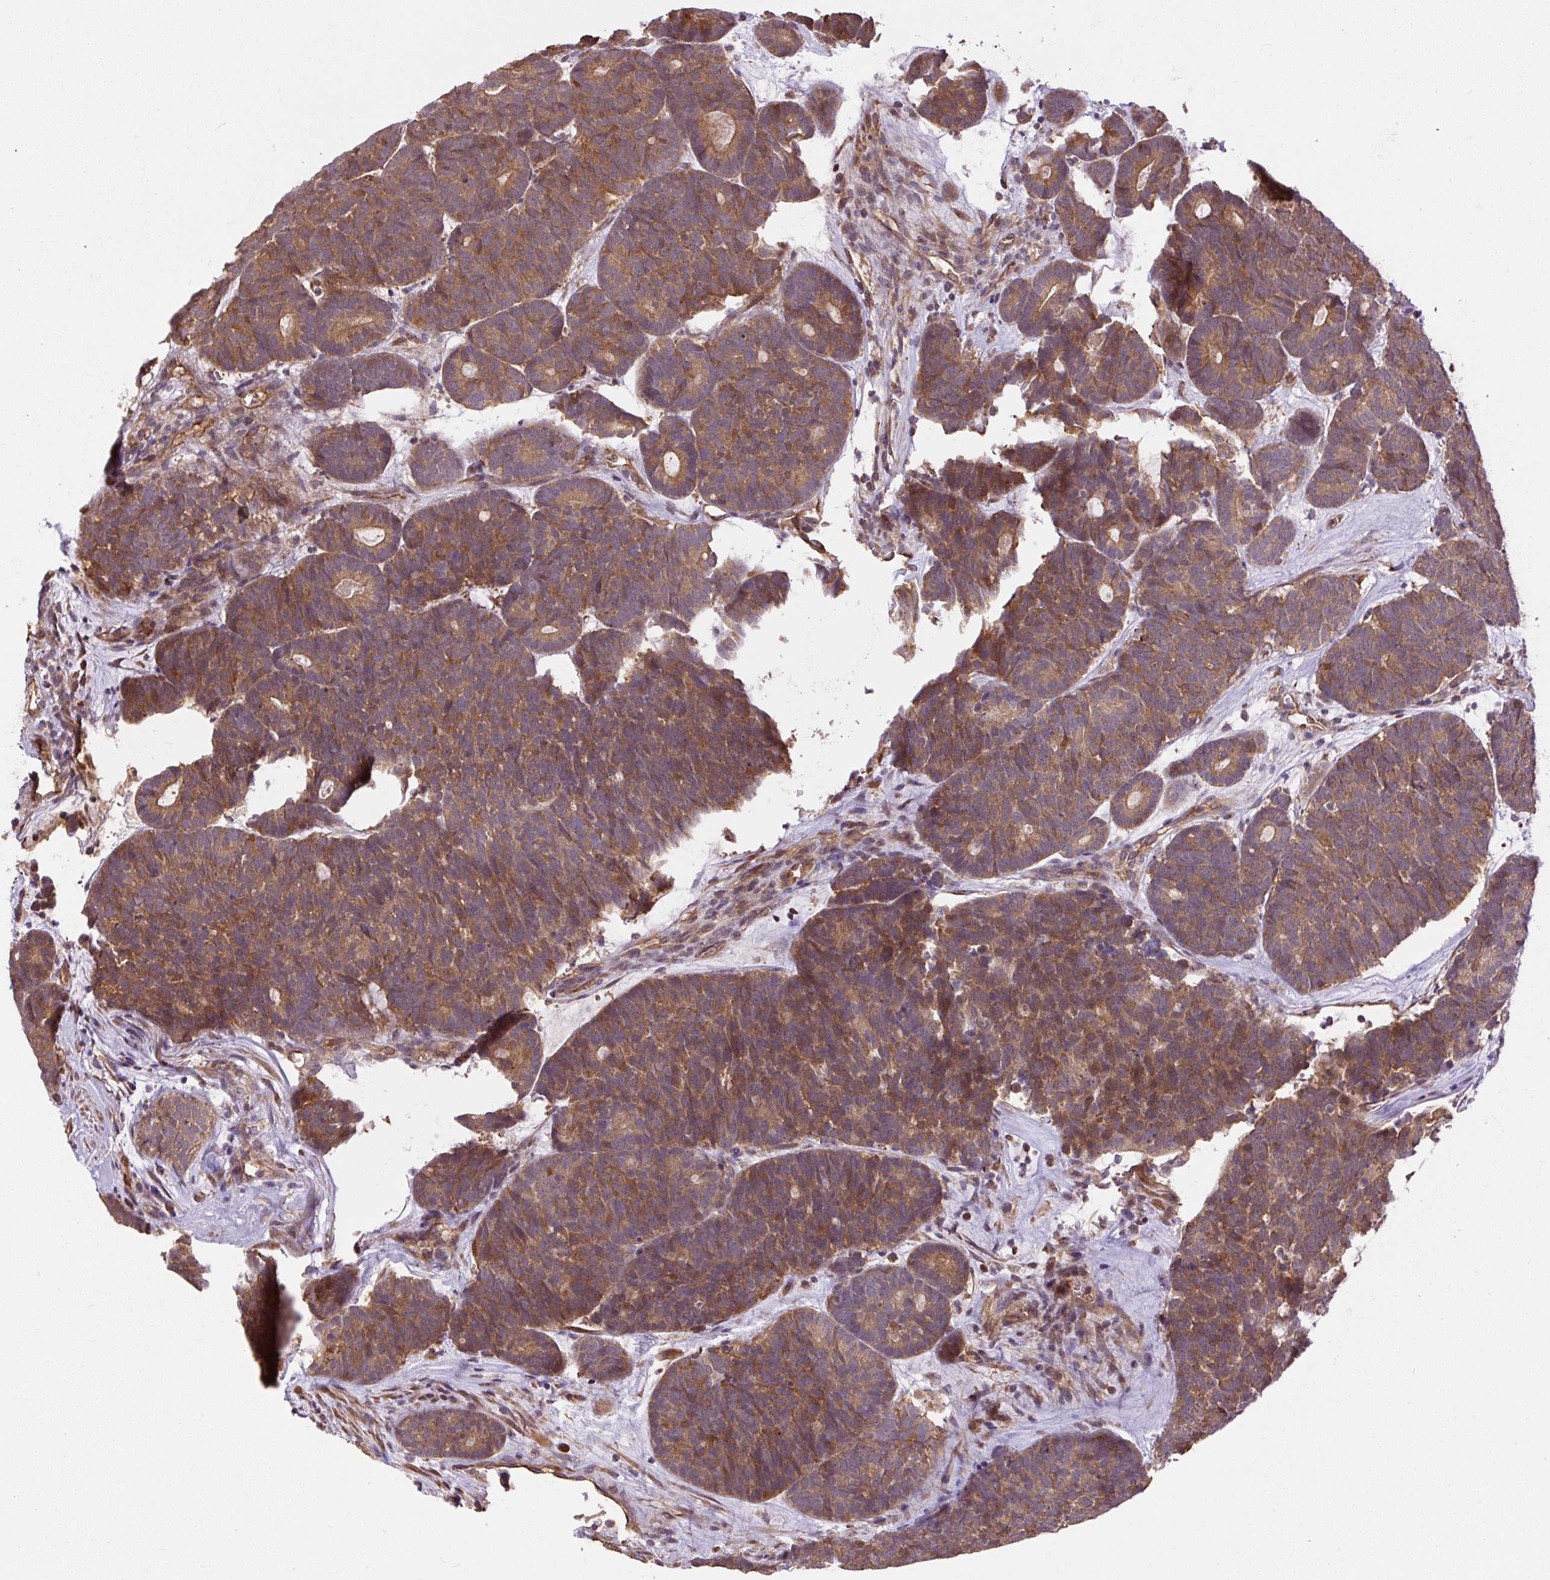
{"staining": {"intensity": "moderate", "quantity": ">75%", "location": "cytoplasmic/membranous"}, "tissue": "head and neck cancer", "cell_type": "Tumor cells", "image_type": "cancer", "snomed": [{"axis": "morphology", "description": "Adenocarcinoma, NOS"}, {"axis": "topography", "description": "Head-Neck"}], "caption": "A brown stain labels moderate cytoplasmic/membranous expression of a protein in adenocarcinoma (head and neck) tumor cells.", "gene": "PPME1", "patient": {"sex": "female", "age": 81}}